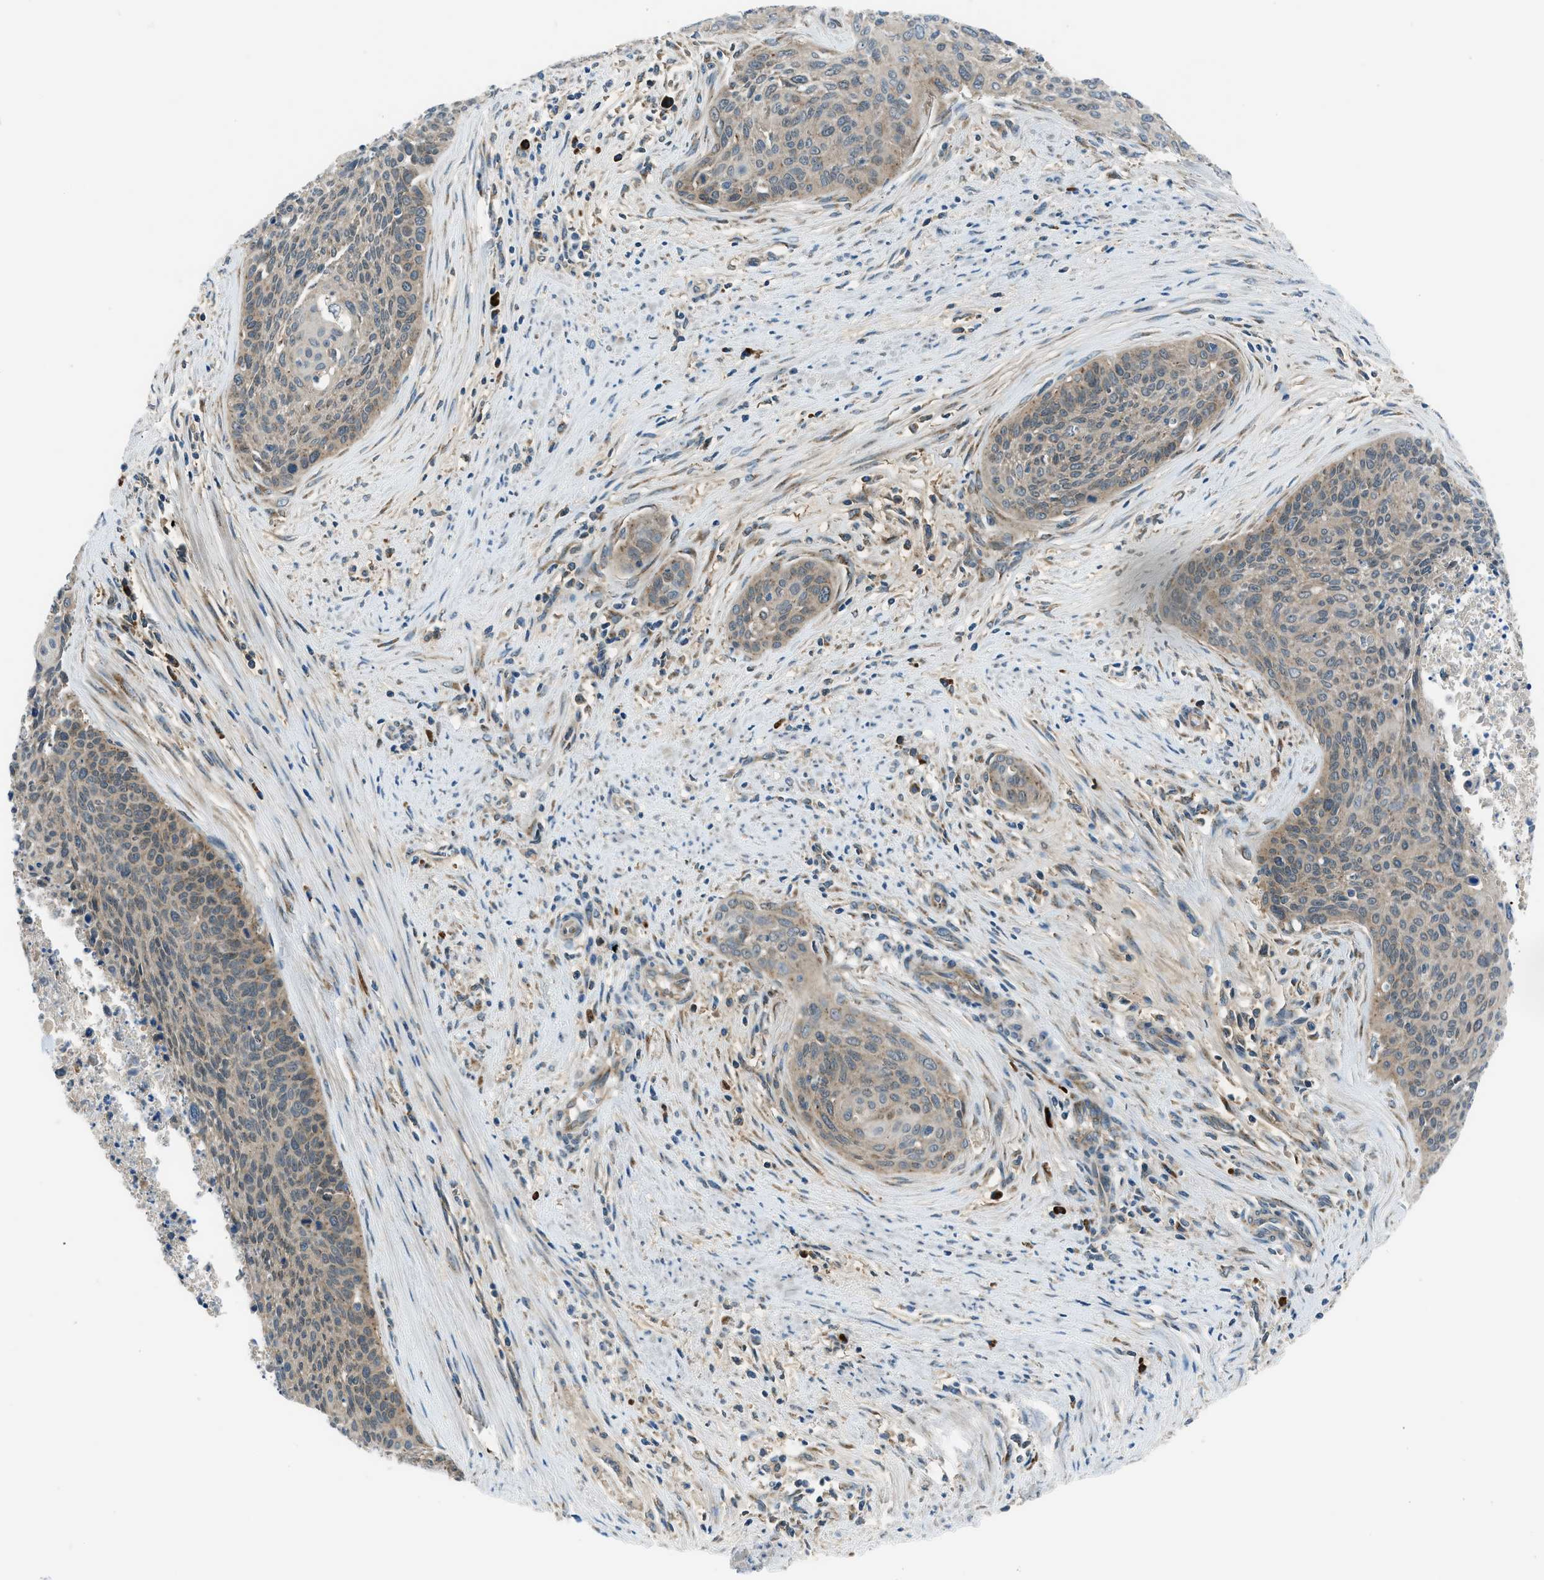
{"staining": {"intensity": "weak", "quantity": ">75%", "location": "cytoplasmic/membranous"}, "tissue": "cervical cancer", "cell_type": "Tumor cells", "image_type": "cancer", "snomed": [{"axis": "morphology", "description": "Squamous cell carcinoma, NOS"}, {"axis": "topography", "description": "Cervix"}], "caption": "This photomicrograph shows immunohistochemistry staining of cervical cancer (squamous cell carcinoma), with low weak cytoplasmic/membranous positivity in about >75% of tumor cells.", "gene": "EDARADD", "patient": {"sex": "female", "age": 55}}